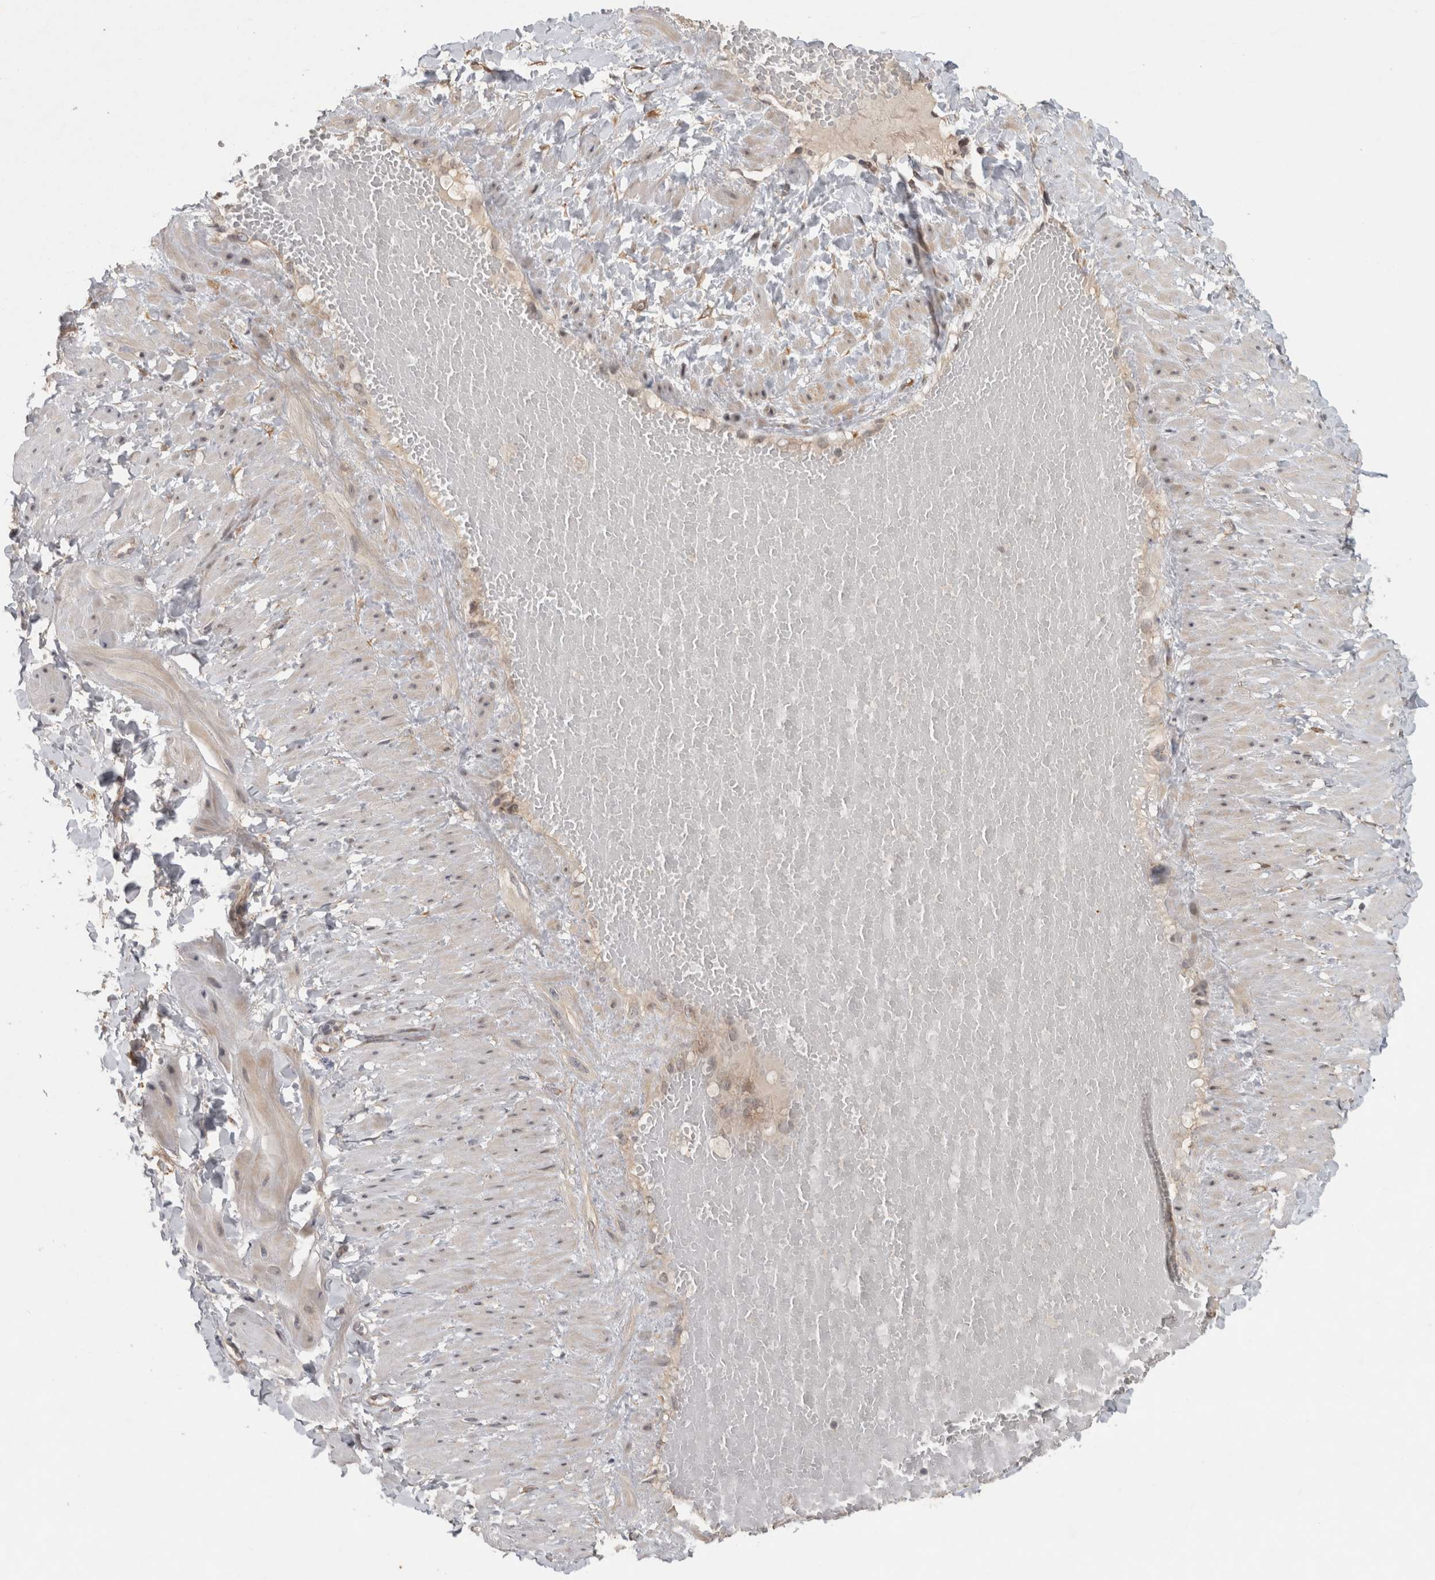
{"staining": {"intensity": "negative", "quantity": "none", "location": "none"}, "tissue": "soft tissue", "cell_type": "Fibroblasts", "image_type": "normal", "snomed": [{"axis": "morphology", "description": "Normal tissue, NOS"}, {"axis": "topography", "description": "Adipose tissue"}, {"axis": "topography", "description": "Vascular tissue"}, {"axis": "topography", "description": "Peripheral nerve tissue"}], "caption": "This image is of unremarkable soft tissue stained with immunohistochemistry to label a protein in brown with the nuclei are counter-stained blue. There is no staining in fibroblasts. (DAB (3,3'-diaminobenzidine) IHC visualized using brightfield microscopy, high magnification).", "gene": "RHPN1", "patient": {"sex": "male", "age": 25}}